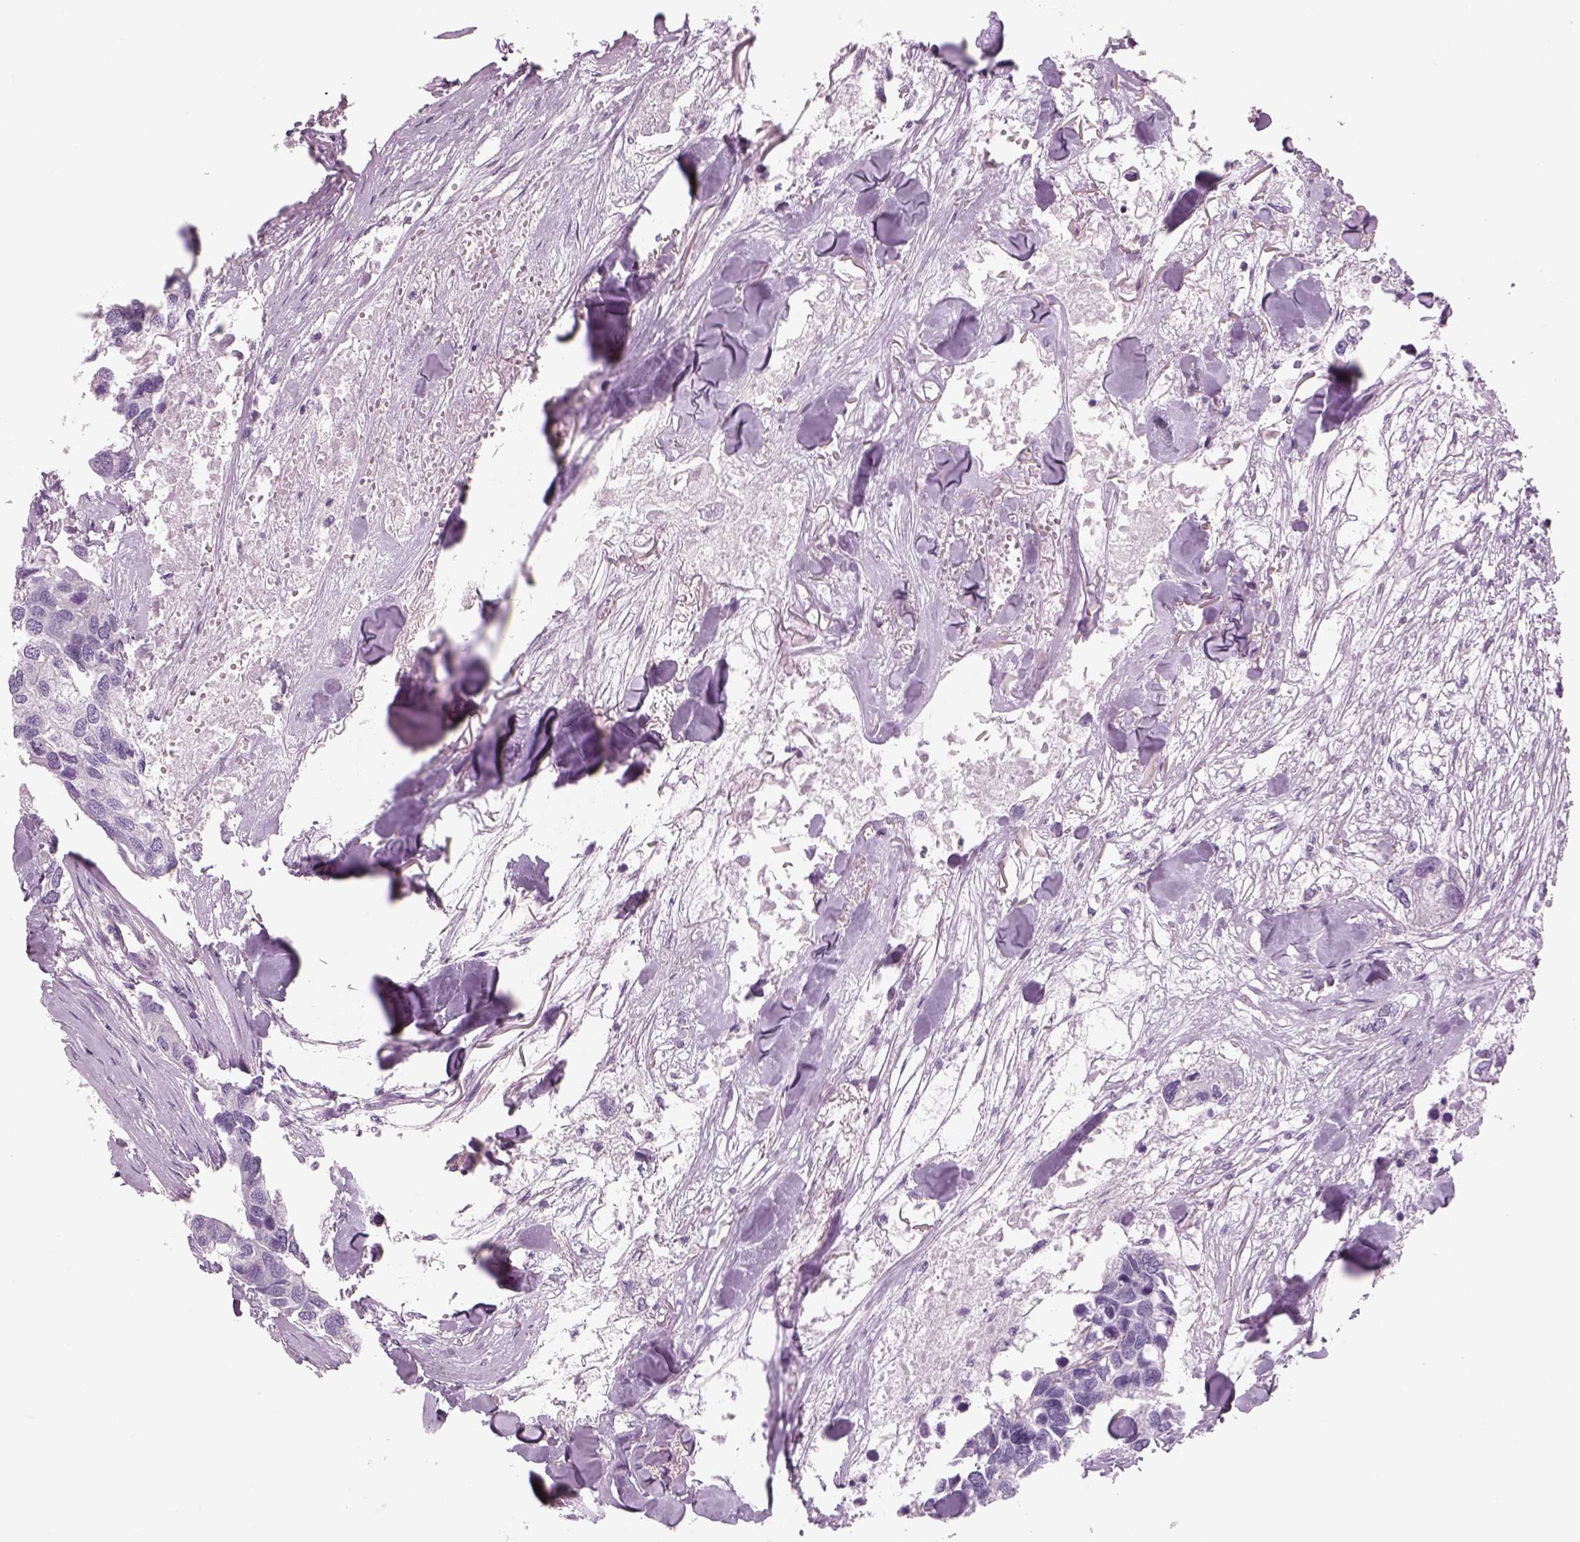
{"staining": {"intensity": "negative", "quantity": "none", "location": "none"}, "tissue": "breast cancer", "cell_type": "Tumor cells", "image_type": "cancer", "snomed": [{"axis": "morphology", "description": "Duct carcinoma"}, {"axis": "topography", "description": "Breast"}], "caption": "Human invasive ductal carcinoma (breast) stained for a protein using IHC reveals no positivity in tumor cells.", "gene": "SLC1A7", "patient": {"sex": "female", "age": 83}}